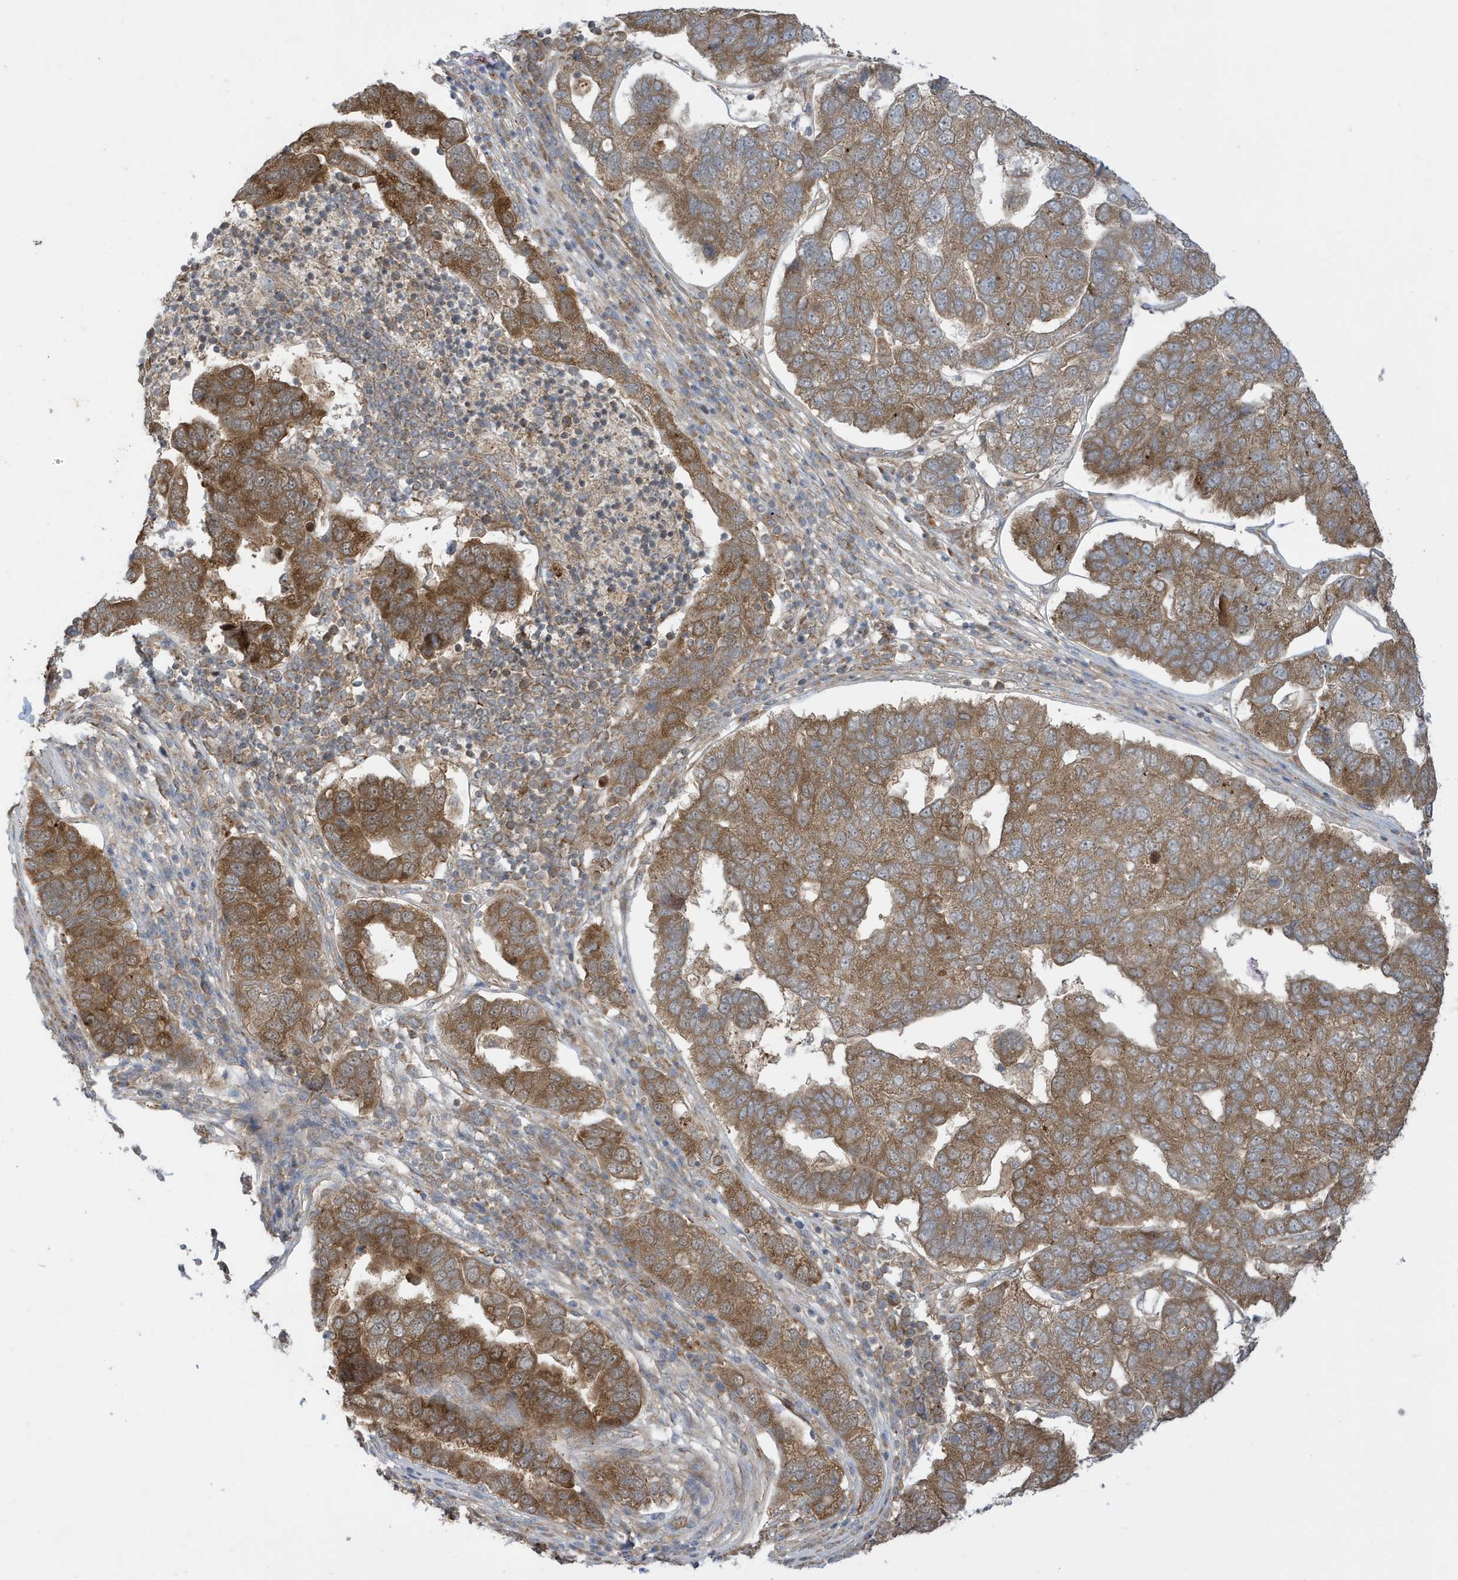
{"staining": {"intensity": "moderate", "quantity": ">75%", "location": "cytoplasmic/membranous"}, "tissue": "pancreatic cancer", "cell_type": "Tumor cells", "image_type": "cancer", "snomed": [{"axis": "morphology", "description": "Adenocarcinoma, NOS"}, {"axis": "topography", "description": "Pancreas"}], "caption": "This histopathology image shows IHC staining of human pancreatic adenocarcinoma, with medium moderate cytoplasmic/membranous expression in about >75% of tumor cells.", "gene": "DHX36", "patient": {"sex": "female", "age": 61}}